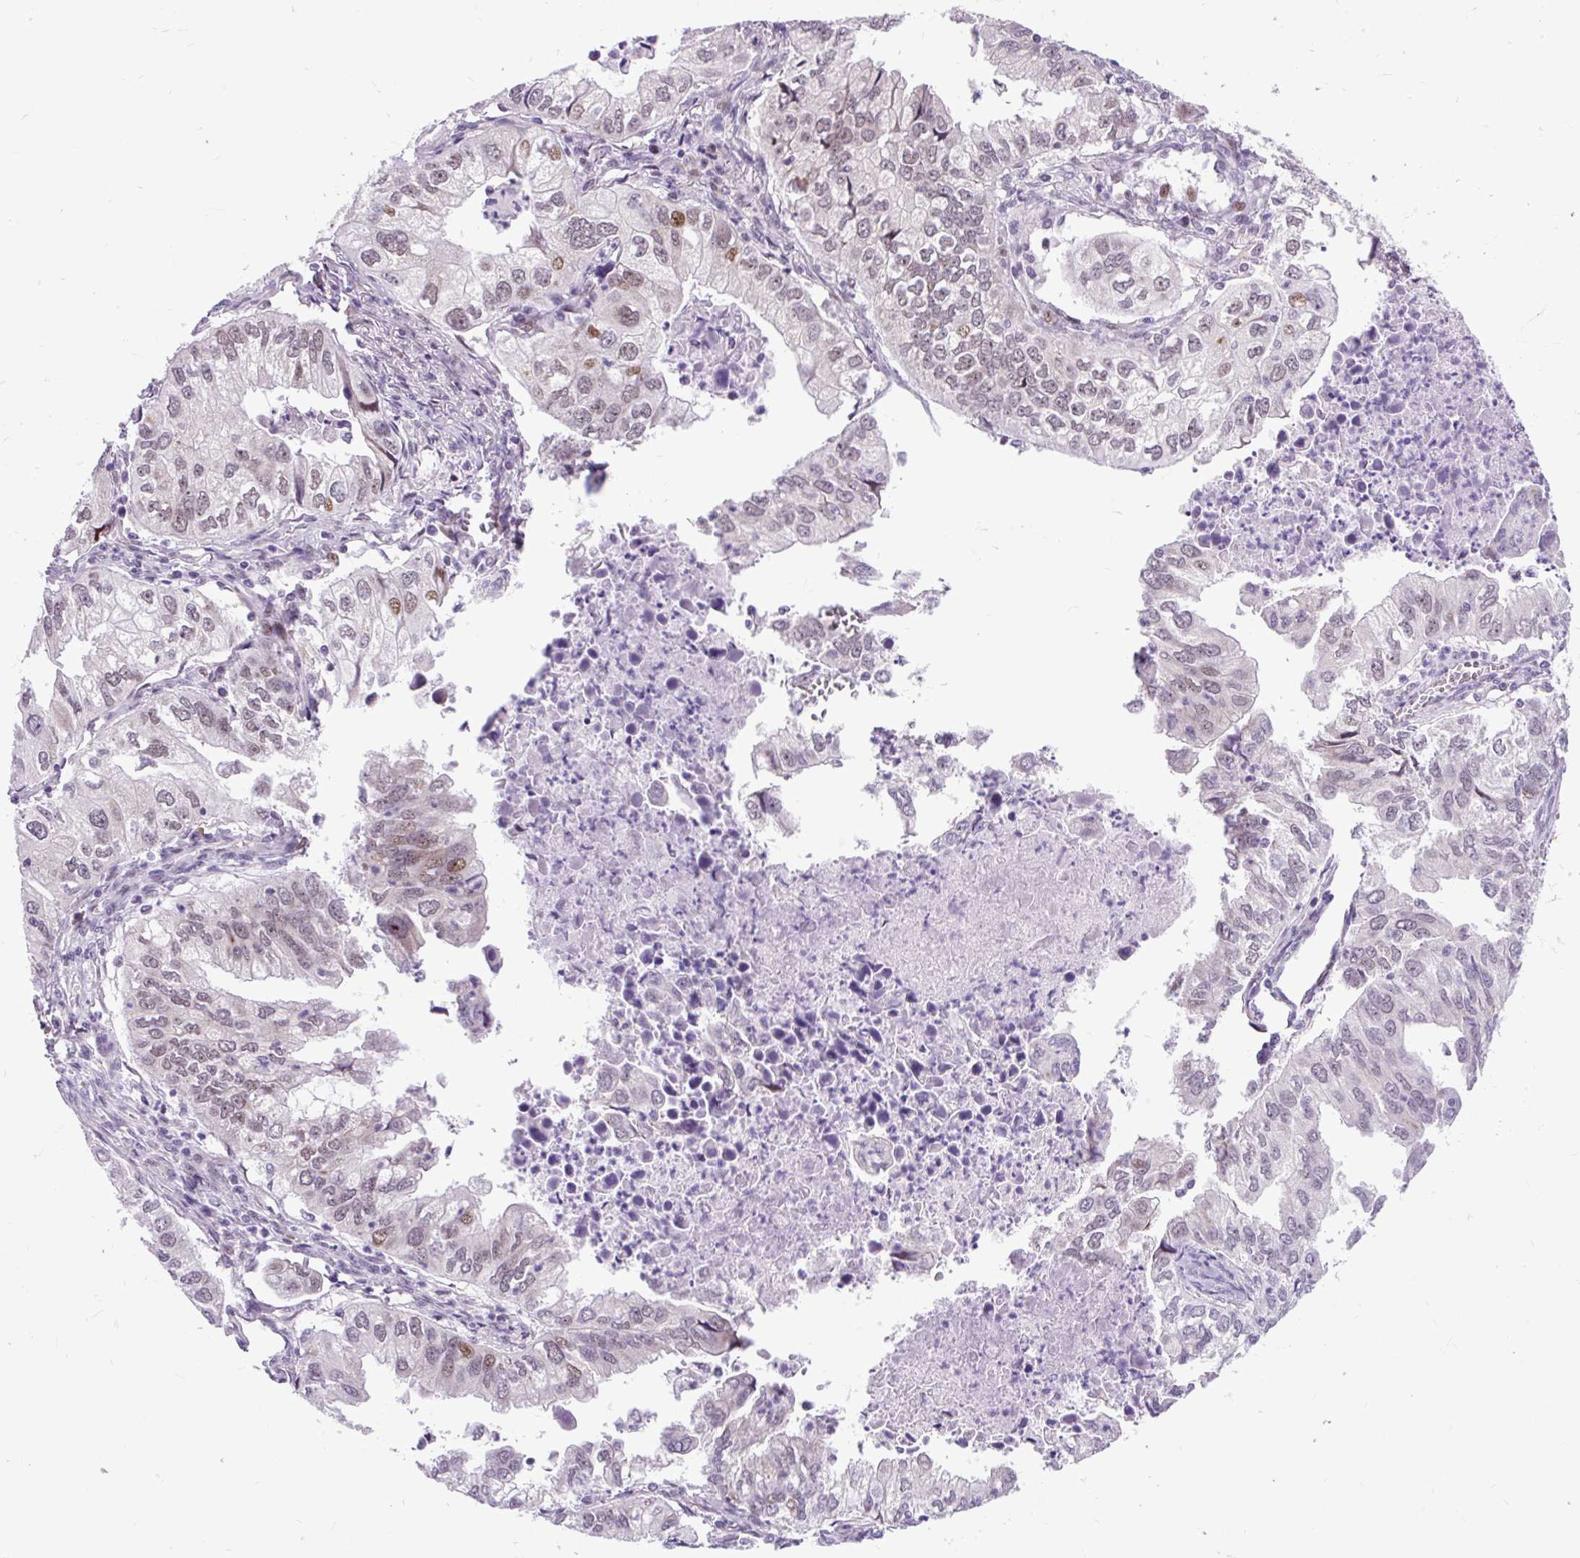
{"staining": {"intensity": "weak", "quantity": ">75%", "location": "nuclear"}, "tissue": "lung cancer", "cell_type": "Tumor cells", "image_type": "cancer", "snomed": [{"axis": "morphology", "description": "Adenocarcinoma, NOS"}, {"axis": "topography", "description": "Lung"}], "caption": "Lung cancer (adenocarcinoma) stained for a protein reveals weak nuclear positivity in tumor cells.", "gene": "CLK2", "patient": {"sex": "male", "age": 48}}